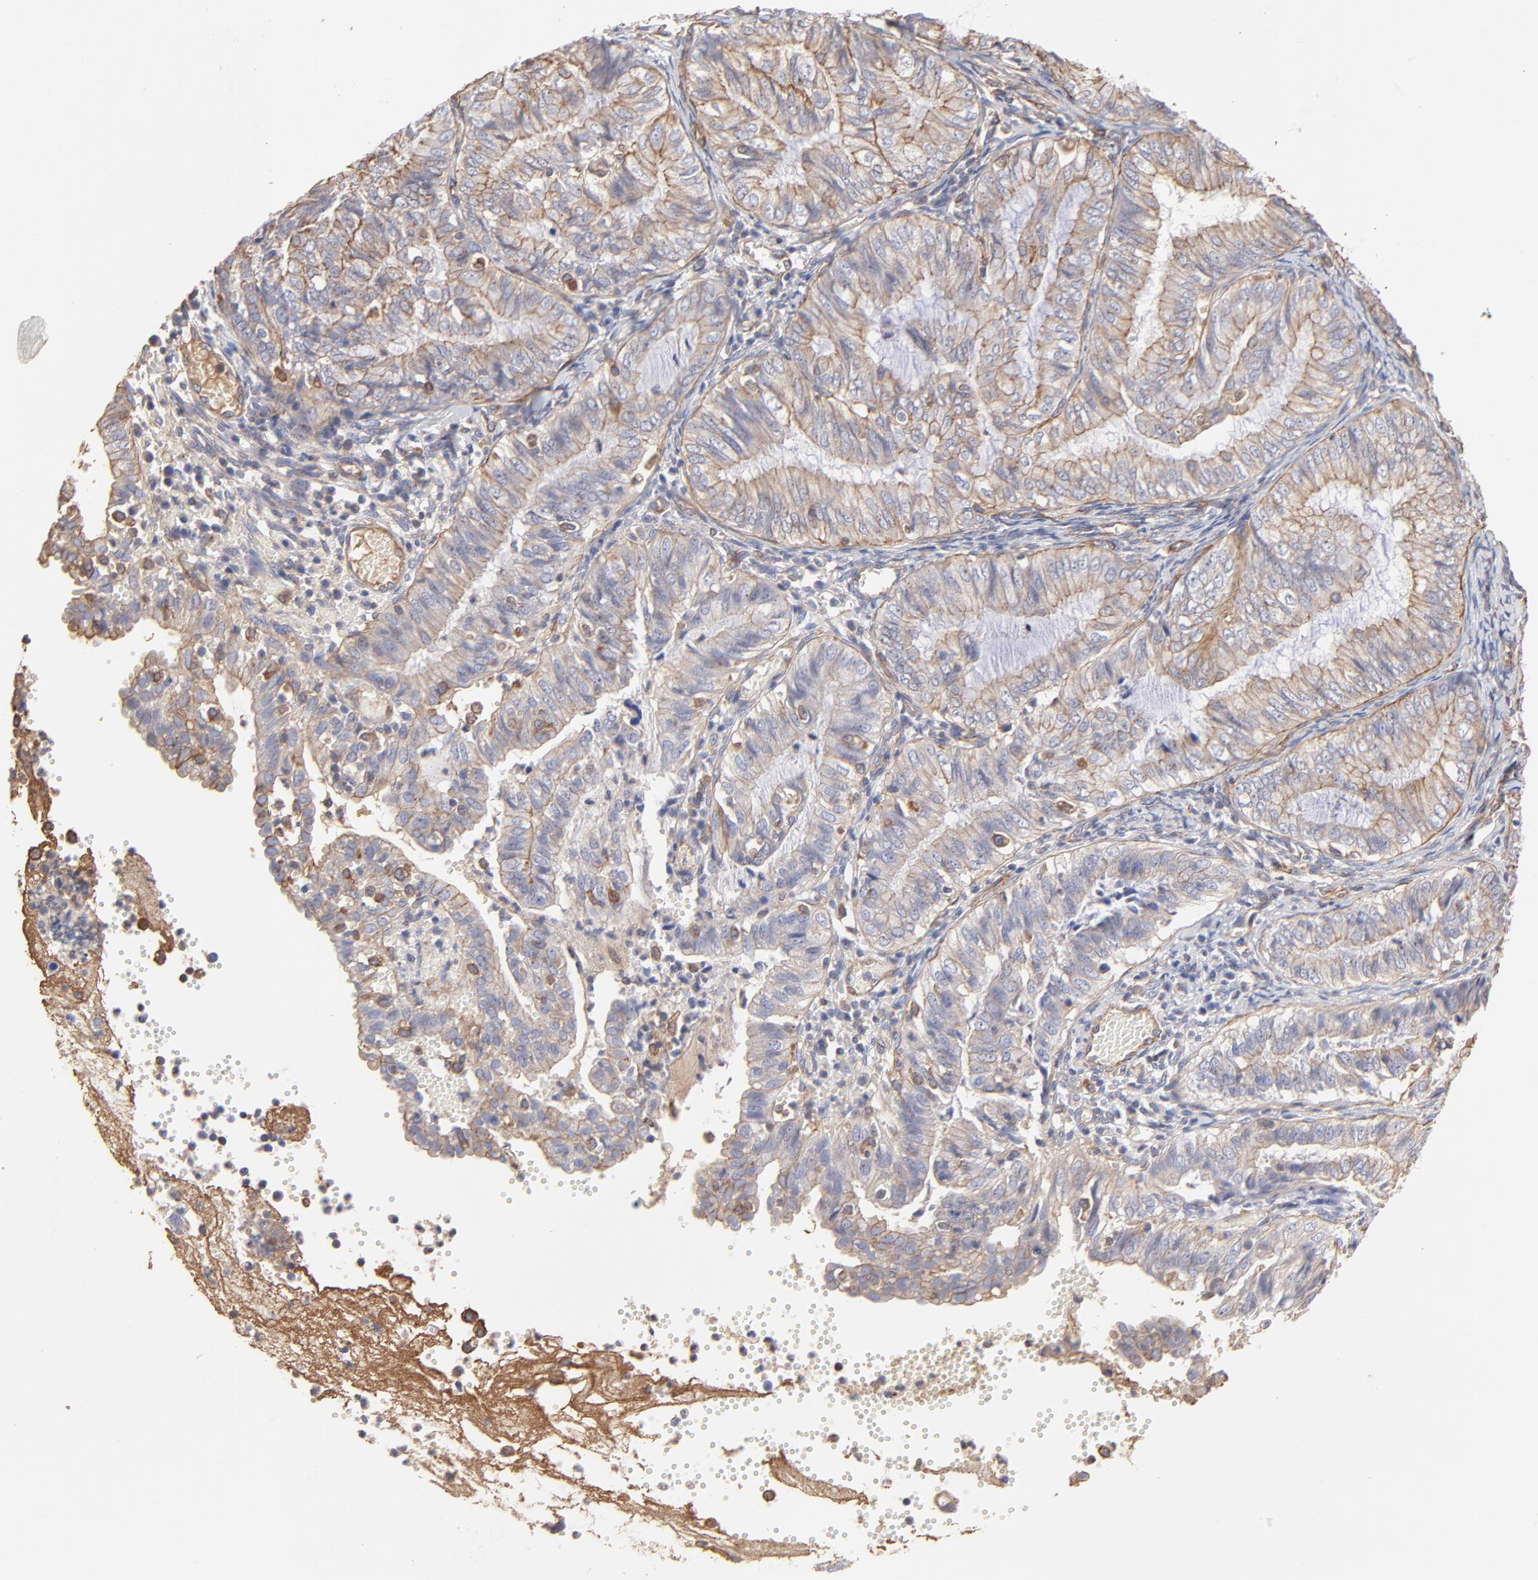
{"staining": {"intensity": "weak", "quantity": ">75%", "location": "cytoplasmic/membranous"}, "tissue": "endometrial cancer", "cell_type": "Tumor cells", "image_type": "cancer", "snomed": [{"axis": "morphology", "description": "Adenocarcinoma, NOS"}, {"axis": "topography", "description": "Endometrium"}], "caption": "Endometrial adenocarcinoma stained for a protein (brown) demonstrates weak cytoplasmic/membranous positive positivity in approximately >75% of tumor cells.", "gene": "LRCH2", "patient": {"sex": "female", "age": 66}}